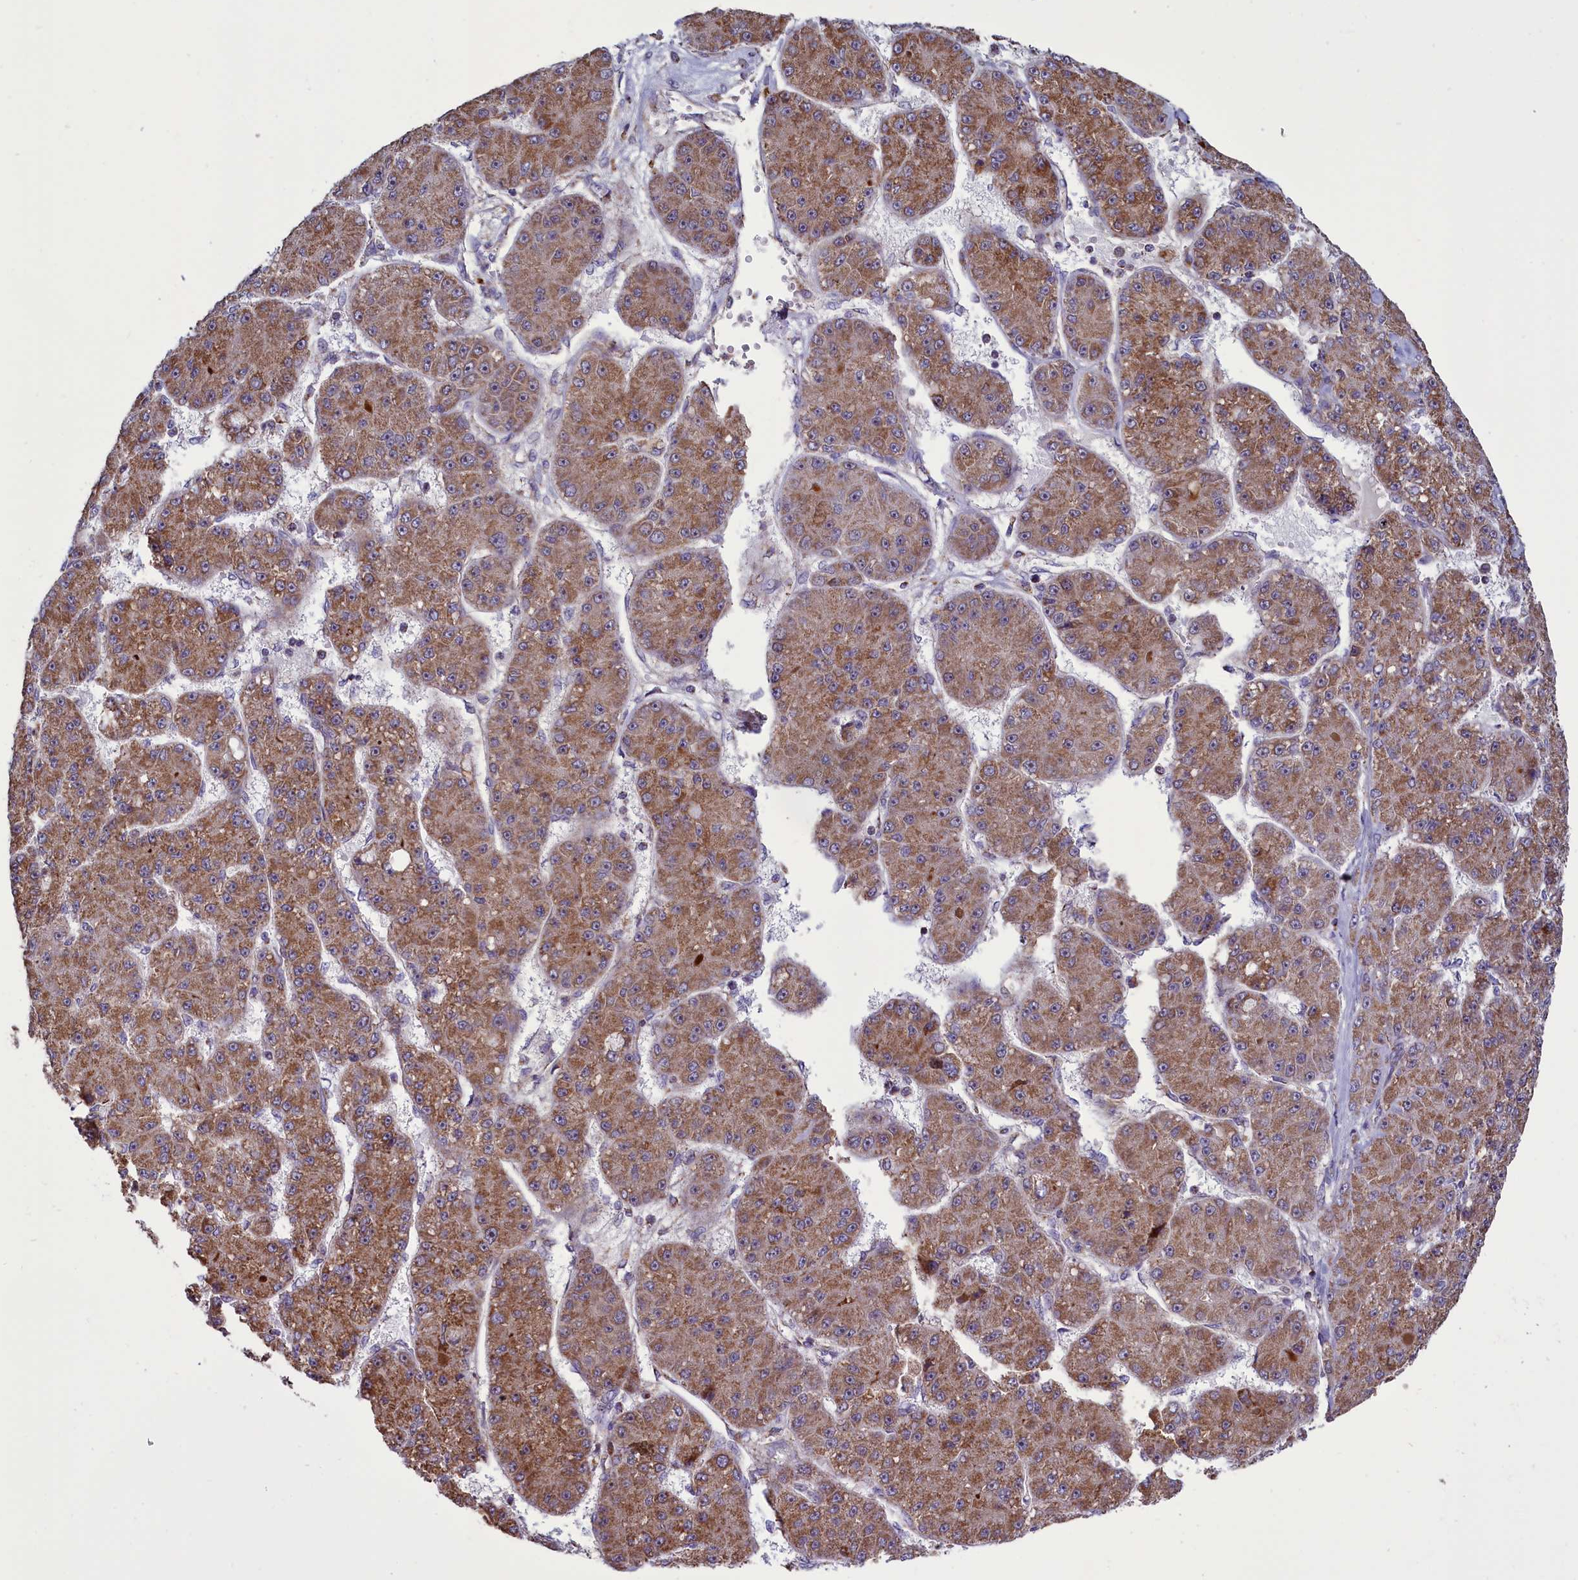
{"staining": {"intensity": "moderate", "quantity": ">75%", "location": "cytoplasmic/membranous"}, "tissue": "liver cancer", "cell_type": "Tumor cells", "image_type": "cancer", "snomed": [{"axis": "morphology", "description": "Carcinoma, Hepatocellular, NOS"}, {"axis": "topography", "description": "Liver"}], "caption": "A brown stain labels moderate cytoplasmic/membranous positivity of a protein in human hepatocellular carcinoma (liver) tumor cells. The staining was performed using DAB (3,3'-diaminobenzidine), with brown indicating positive protein expression. Nuclei are stained blue with hematoxylin.", "gene": "GLRX5", "patient": {"sex": "male", "age": 67}}